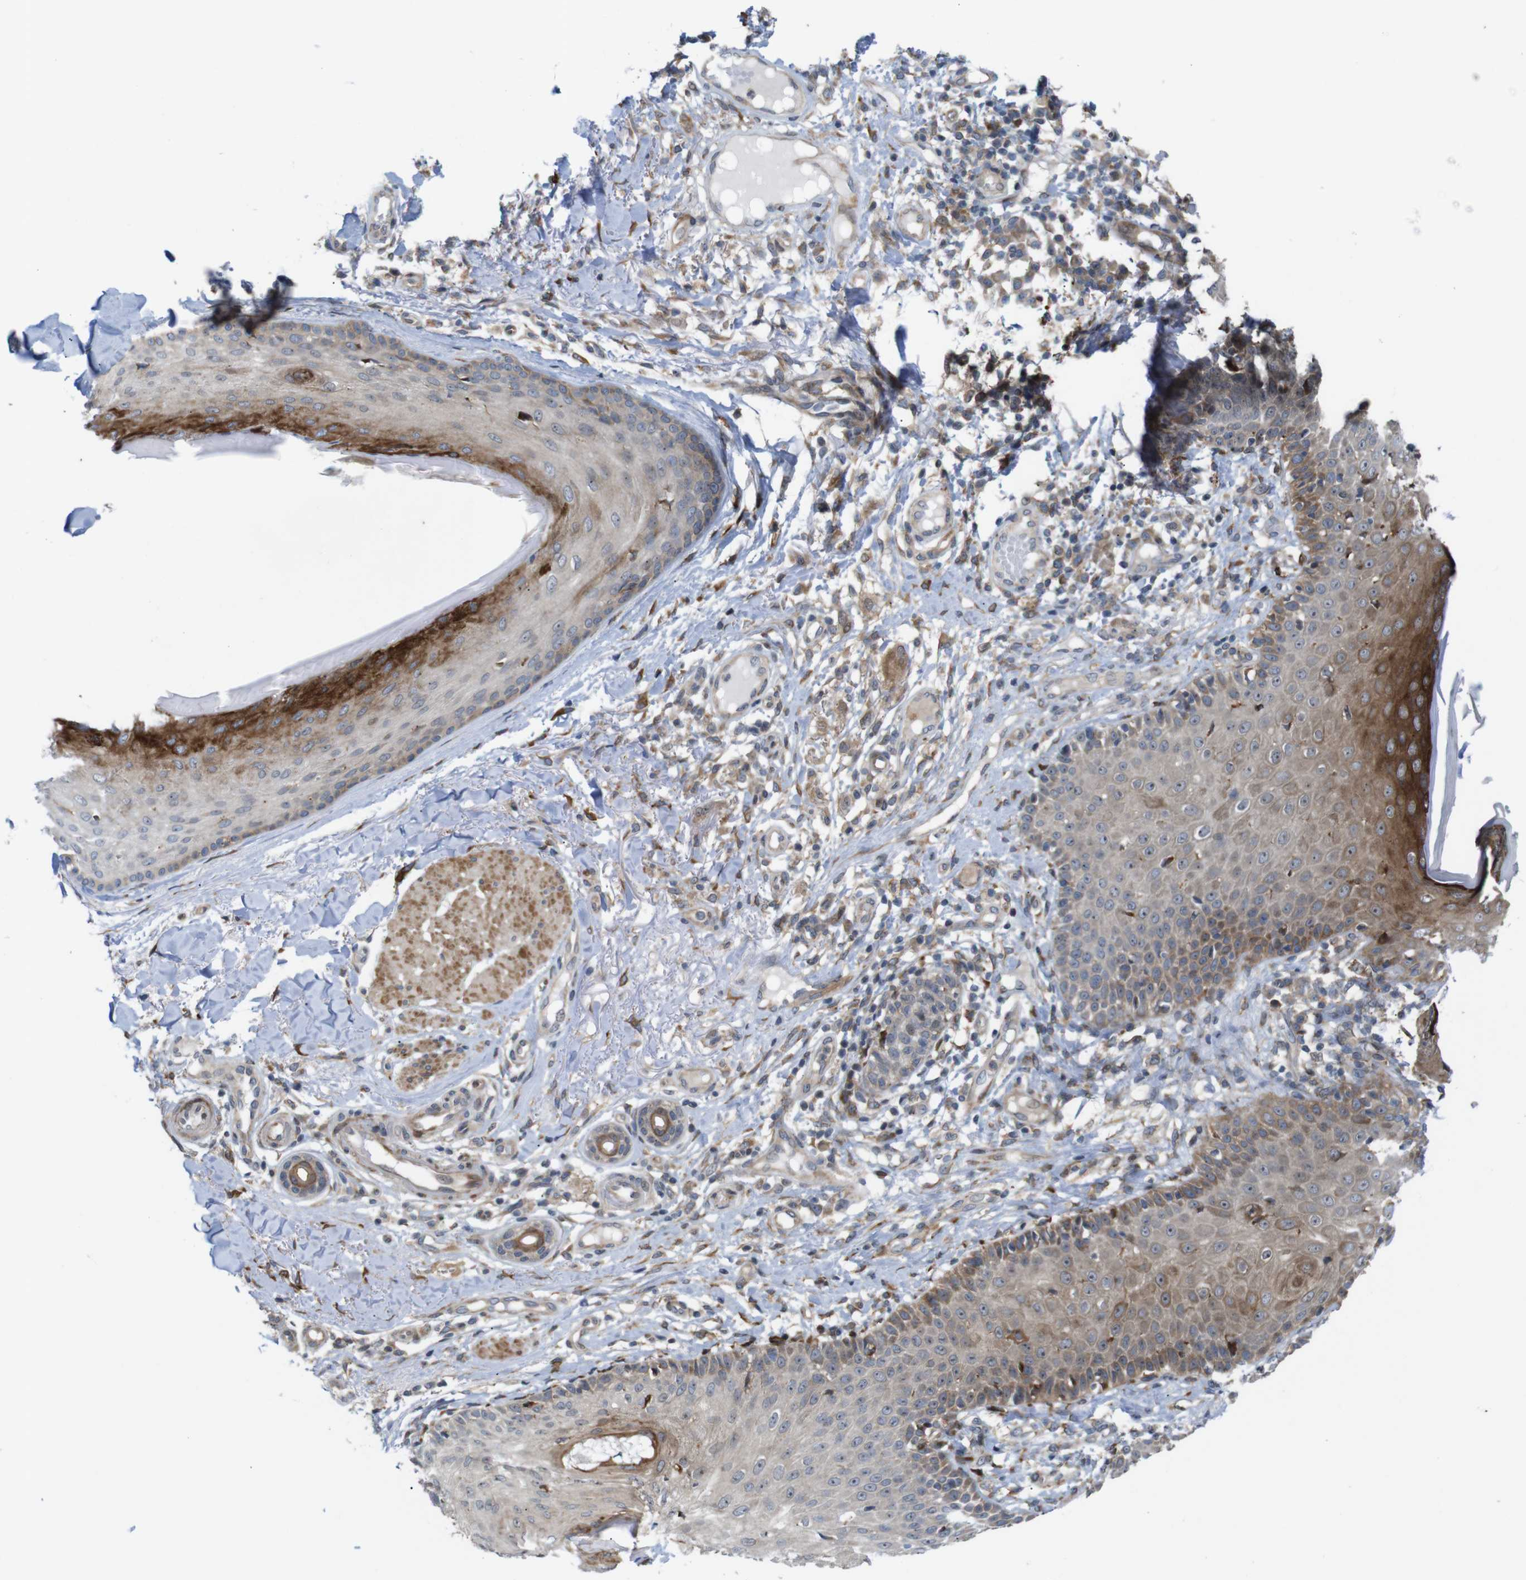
{"staining": {"intensity": "weak", "quantity": ">75%", "location": "cytoplasmic/membranous"}, "tissue": "skin cancer", "cell_type": "Tumor cells", "image_type": "cancer", "snomed": [{"axis": "morphology", "description": "Normal tissue, NOS"}, {"axis": "morphology", "description": "Basal cell carcinoma"}, {"axis": "topography", "description": "Skin"}], "caption": "Skin basal cell carcinoma stained with DAB immunohistochemistry shows low levels of weak cytoplasmic/membranous positivity in about >75% of tumor cells.", "gene": "P3H2", "patient": {"sex": "male", "age": 52}}